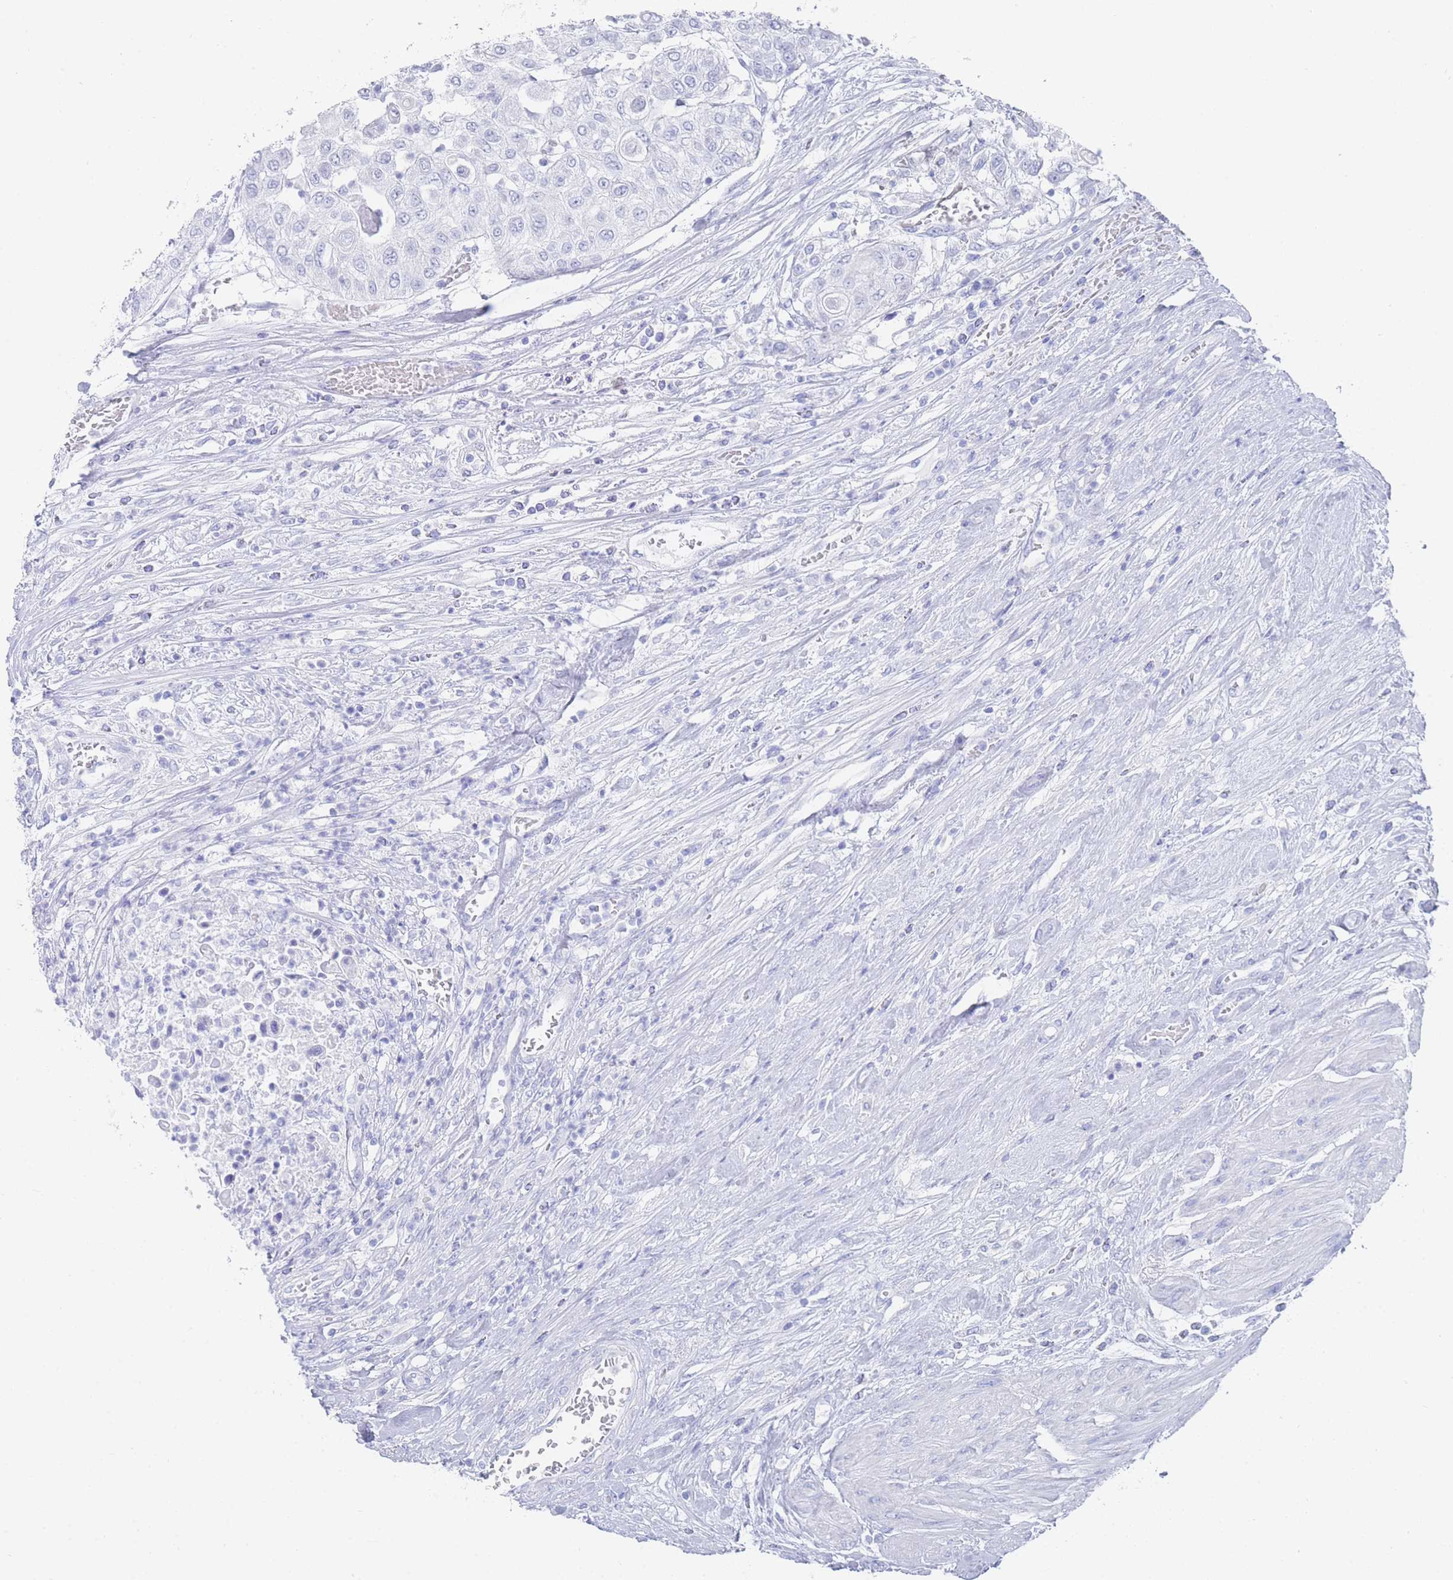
{"staining": {"intensity": "negative", "quantity": "none", "location": "none"}, "tissue": "urothelial cancer", "cell_type": "Tumor cells", "image_type": "cancer", "snomed": [{"axis": "morphology", "description": "Urothelial carcinoma, High grade"}, {"axis": "topography", "description": "Urinary bladder"}], "caption": "This is a photomicrograph of IHC staining of urothelial cancer, which shows no positivity in tumor cells. The staining was performed using DAB to visualize the protein expression in brown, while the nuclei were stained in blue with hematoxylin (Magnification: 20x).", "gene": "LRRC37A", "patient": {"sex": "female", "age": 79}}